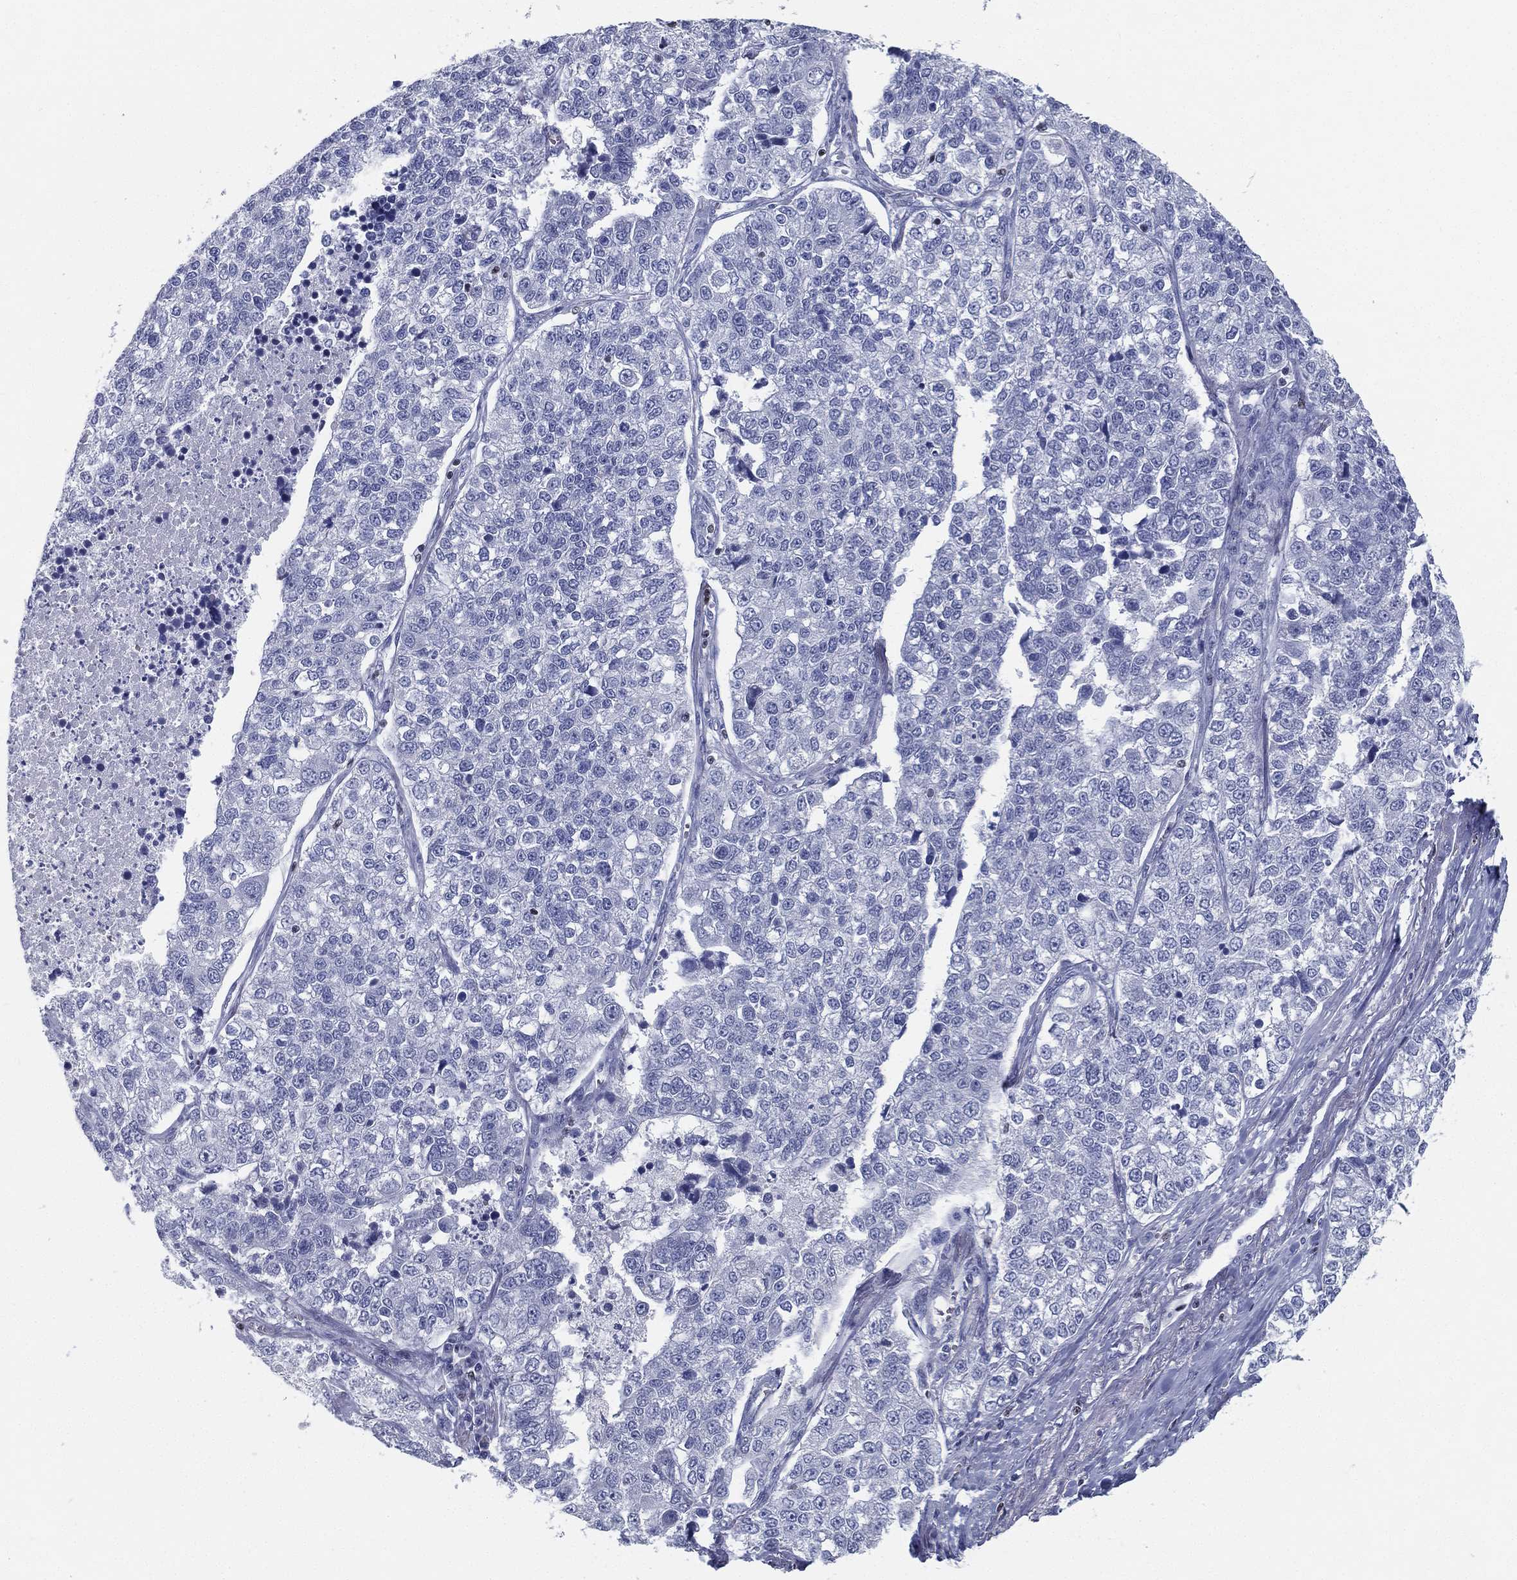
{"staining": {"intensity": "negative", "quantity": "none", "location": "none"}, "tissue": "lung cancer", "cell_type": "Tumor cells", "image_type": "cancer", "snomed": [{"axis": "morphology", "description": "Adenocarcinoma, NOS"}, {"axis": "topography", "description": "Lung"}], "caption": "This is a image of immunohistochemistry staining of lung cancer (adenocarcinoma), which shows no expression in tumor cells.", "gene": "PYHIN1", "patient": {"sex": "male", "age": 49}}